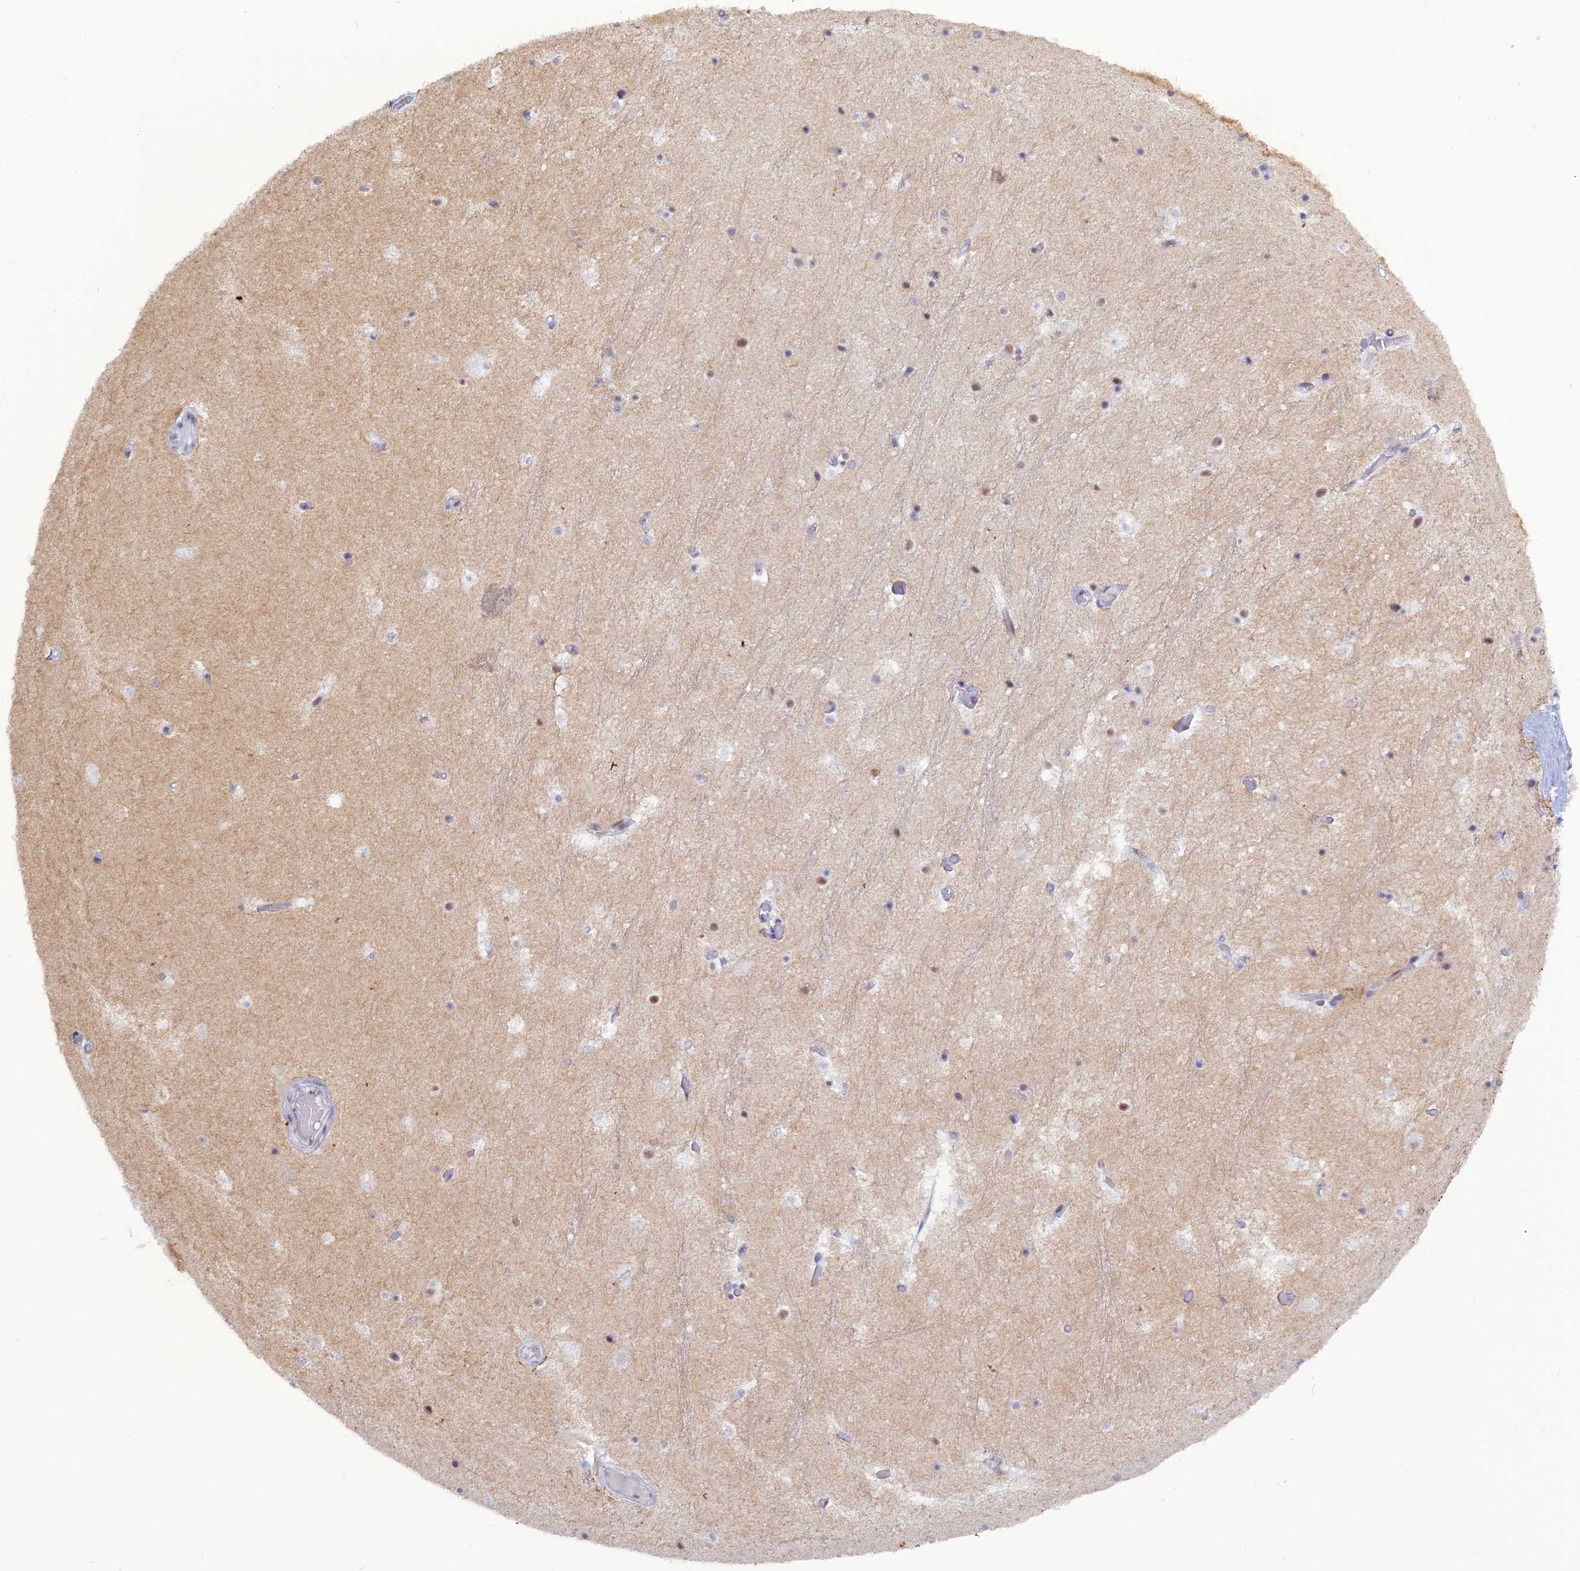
{"staining": {"intensity": "moderate", "quantity": "<25%", "location": "nuclear"}, "tissue": "hippocampus", "cell_type": "Glial cells", "image_type": "normal", "snomed": [{"axis": "morphology", "description": "Normal tissue, NOS"}, {"axis": "topography", "description": "Hippocampus"}], "caption": "Immunohistochemical staining of benign hippocampus shows <25% levels of moderate nuclear protein expression in about <25% of glial cells.", "gene": "NOL4L", "patient": {"sex": "female", "age": 52}}